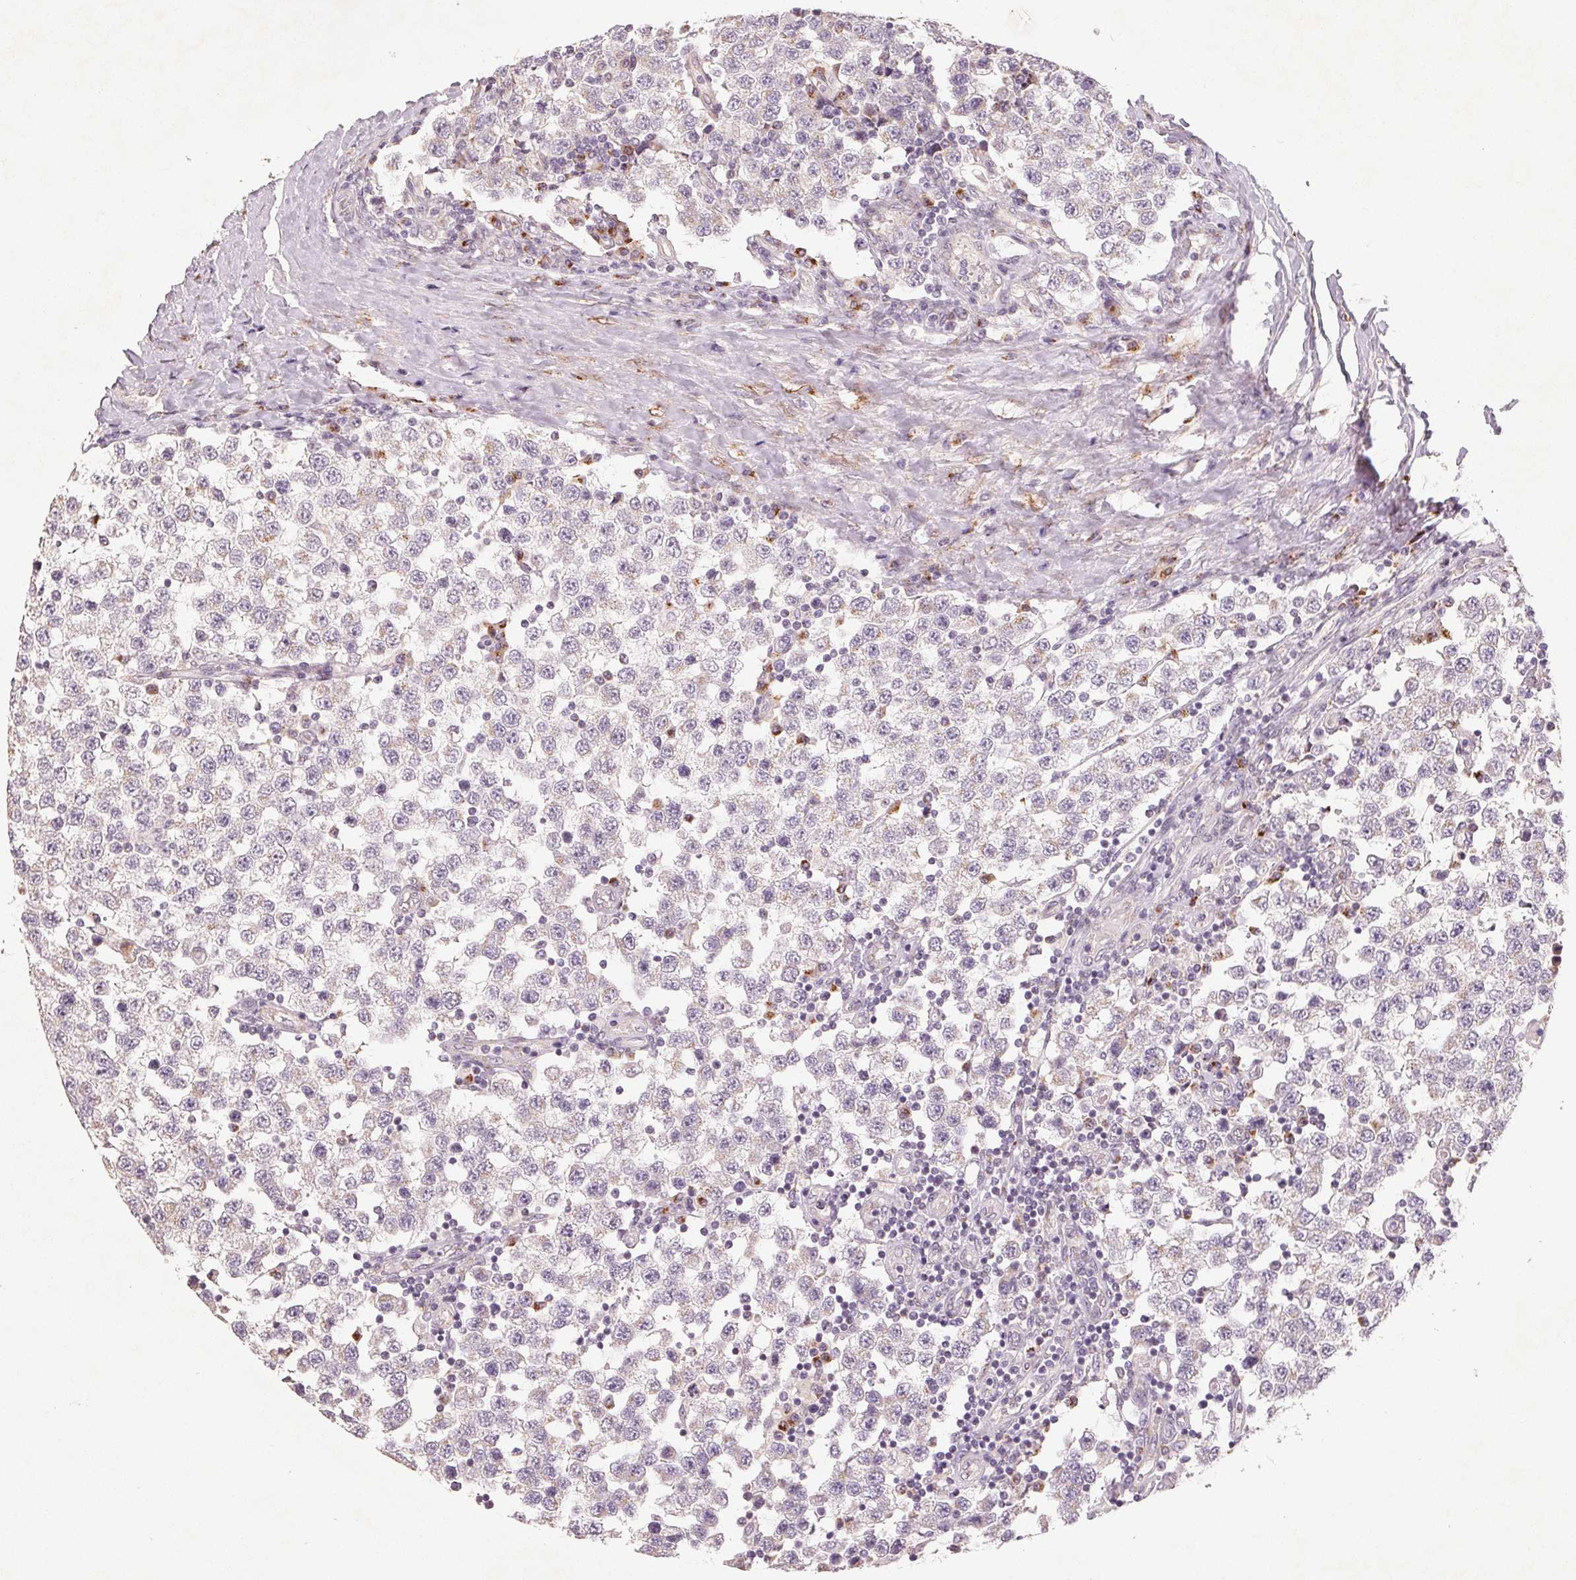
{"staining": {"intensity": "negative", "quantity": "none", "location": "none"}, "tissue": "testis cancer", "cell_type": "Tumor cells", "image_type": "cancer", "snomed": [{"axis": "morphology", "description": "Seminoma, NOS"}, {"axis": "topography", "description": "Testis"}], "caption": "The photomicrograph demonstrates no significant expression in tumor cells of testis seminoma.", "gene": "TMSB15B", "patient": {"sex": "male", "age": 34}}